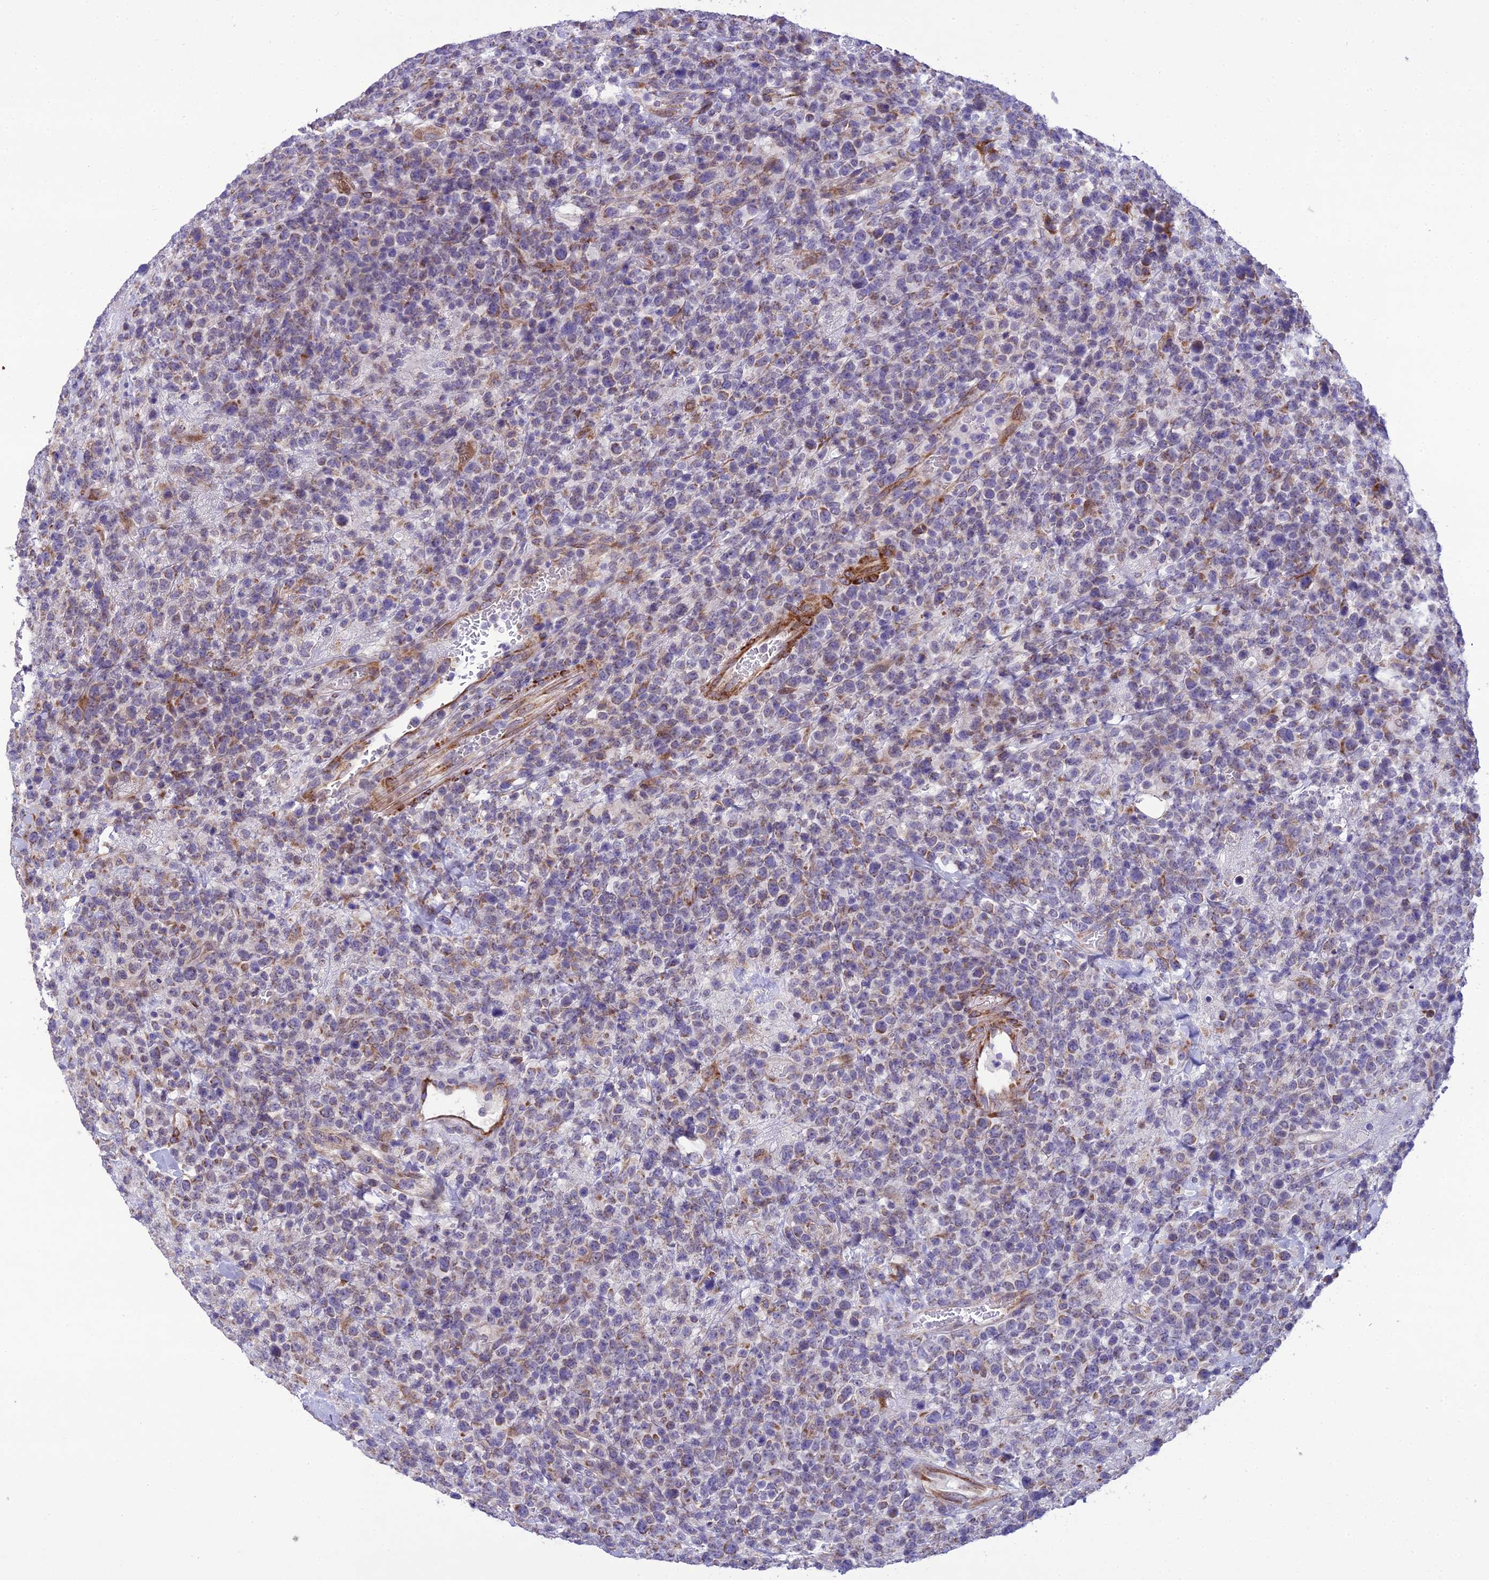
{"staining": {"intensity": "weak", "quantity": "<25%", "location": "cytoplasmic/membranous"}, "tissue": "lymphoma", "cell_type": "Tumor cells", "image_type": "cancer", "snomed": [{"axis": "morphology", "description": "Malignant lymphoma, non-Hodgkin's type, High grade"}, {"axis": "topography", "description": "Colon"}], "caption": "Tumor cells show no significant positivity in lymphoma.", "gene": "NODAL", "patient": {"sex": "female", "age": 53}}